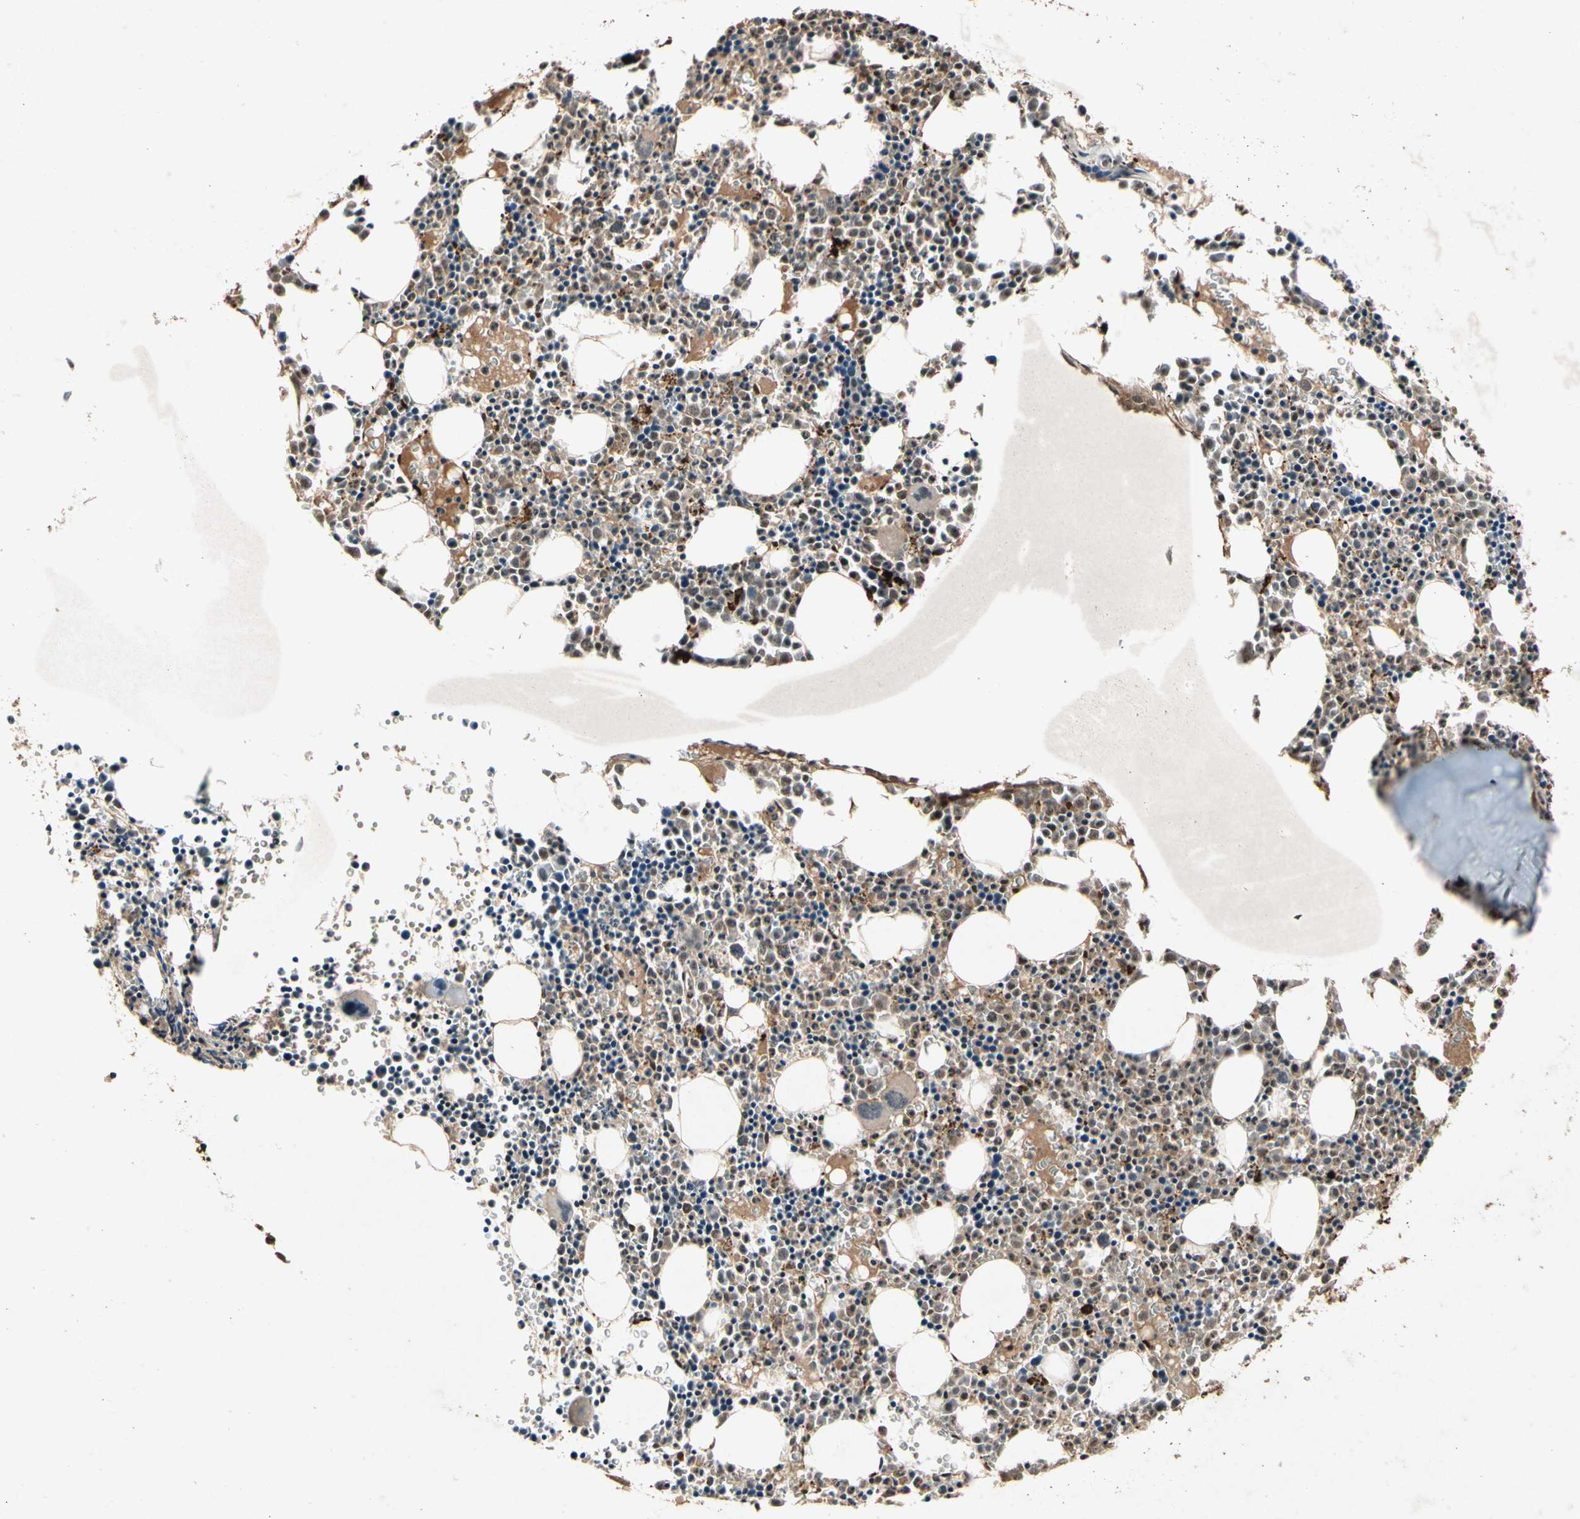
{"staining": {"intensity": "moderate", "quantity": "25%-75%", "location": "cytoplasmic/membranous,nuclear"}, "tissue": "bone marrow", "cell_type": "Hematopoietic cells", "image_type": "normal", "snomed": [{"axis": "morphology", "description": "Normal tissue, NOS"}, {"axis": "morphology", "description": "Inflammation, NOS"}, {"axis": "topography", "description": "Bone marrow"}], "caption": "Immunohistochemistry (IHC) histopathology image of benign human bone marrow stained for a protein (brown), which displays medium levels of moderate cytoplasmic/membranous,nuclear expression in approximately 25%-75% of hematopoietic cells.", "gene": "PML", "patient": {"sex": "female", "age": 17}}